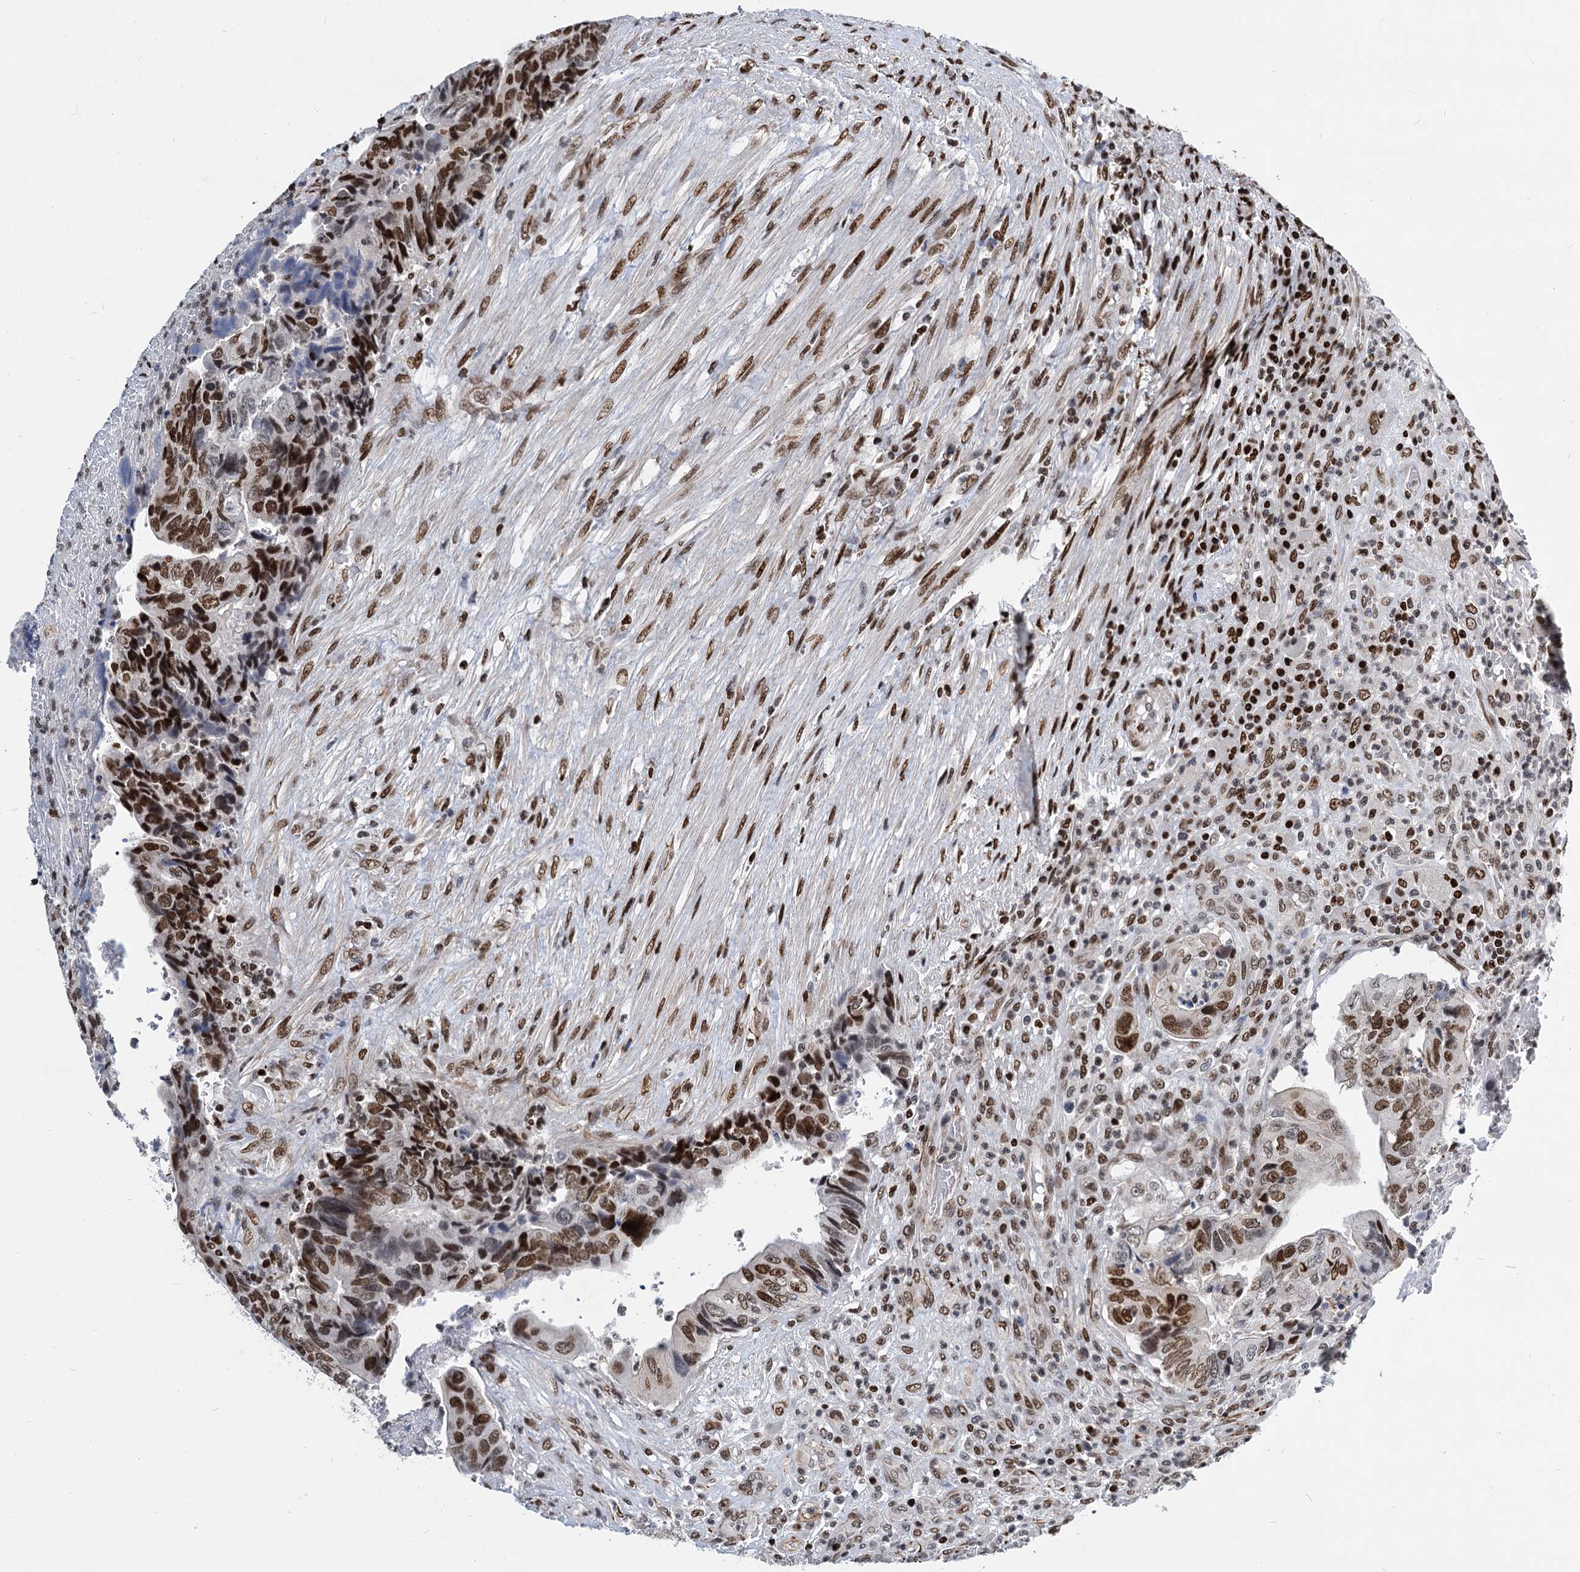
{"staining": {"intensity": "strong", "quantity": ">75%", "location": "nuclear"}, "tissue": "colorectal cancer", "cell_type": "Tumor cells", "image_type": "cancer", "snomed": [{"axis": "morphology", "description": "Adenocarcinoma, NOS"}, {"axis": "topography", "description": "Colon"}], "caption": "Protein analysis of colorectal cancer (adenocarcinoma) tissue reveals strong nuclear staining in approximately >75% of tumor cells. (DAB (3,3'-diaminobenzidine) IHC with brightfield microscopy, high magnification).", "gene": "MECP2", "patient": {"sex": "female", "age": 67}}